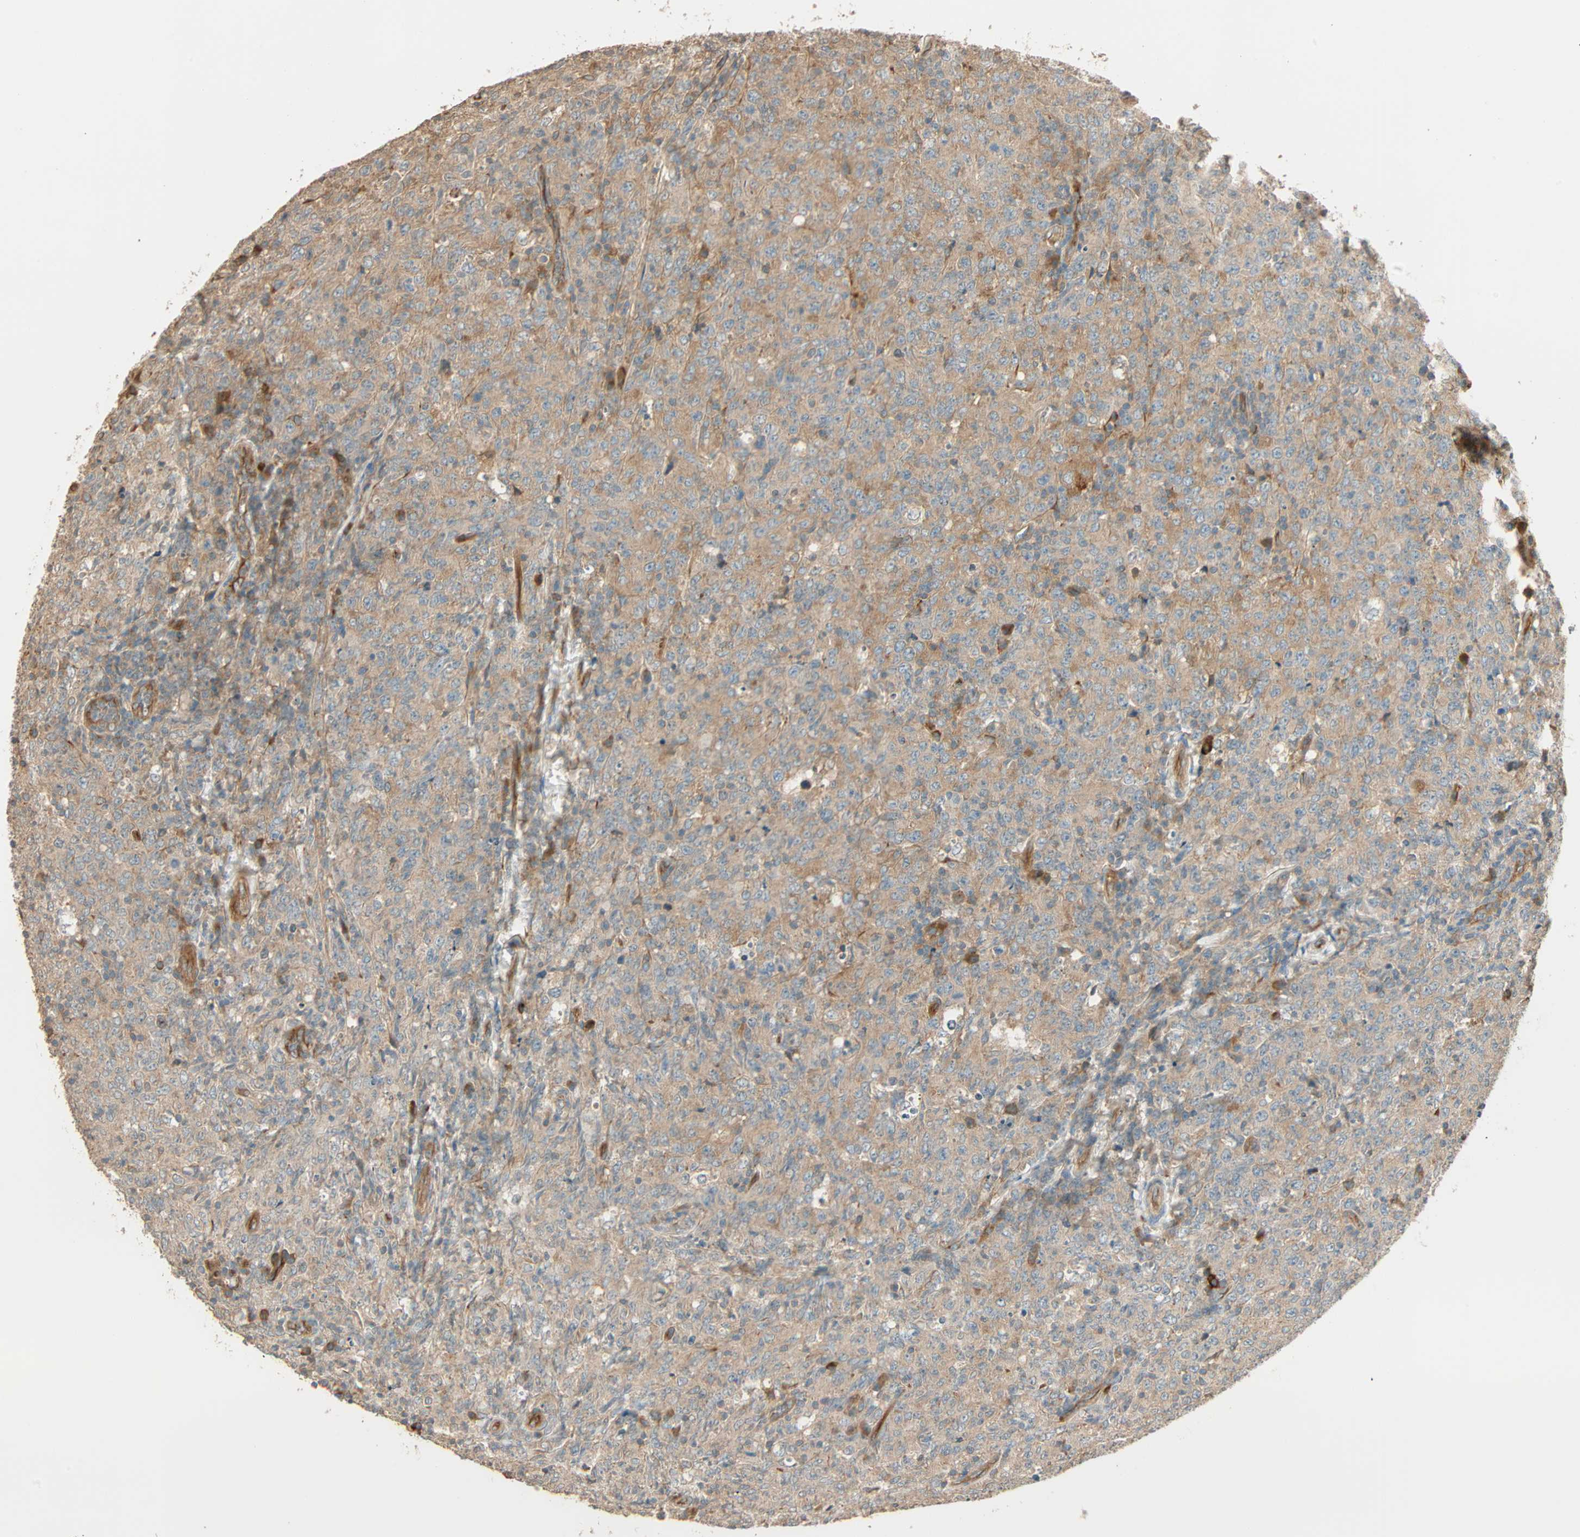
{"staining": {"intensity": "moderate", "quantity": "25%-75%", "location": "cytoplasmic/membranous"}, "tissue": "lymphoma", "cell_type": "Tumor cells", "image_type": "cancer", "snomed": [{"axis": "morphology", "description": "Malignant lymphoma, non-Hodgkin's type, High grade"}, {"axis": "topography", "description": "Tonsil"}], "caption": "High-grade malignant lymphoma, non-Hodgkin's type was stained to show a protein in brown. There is medium levels of moderate cytoplasmic/membranous positivity in about 25%-75% of tumor cells. The protein is shown in brown color, while the nuclei are stained blue.", "gene": "GALK1", "patient": {"sex": "female", "age": 36}}